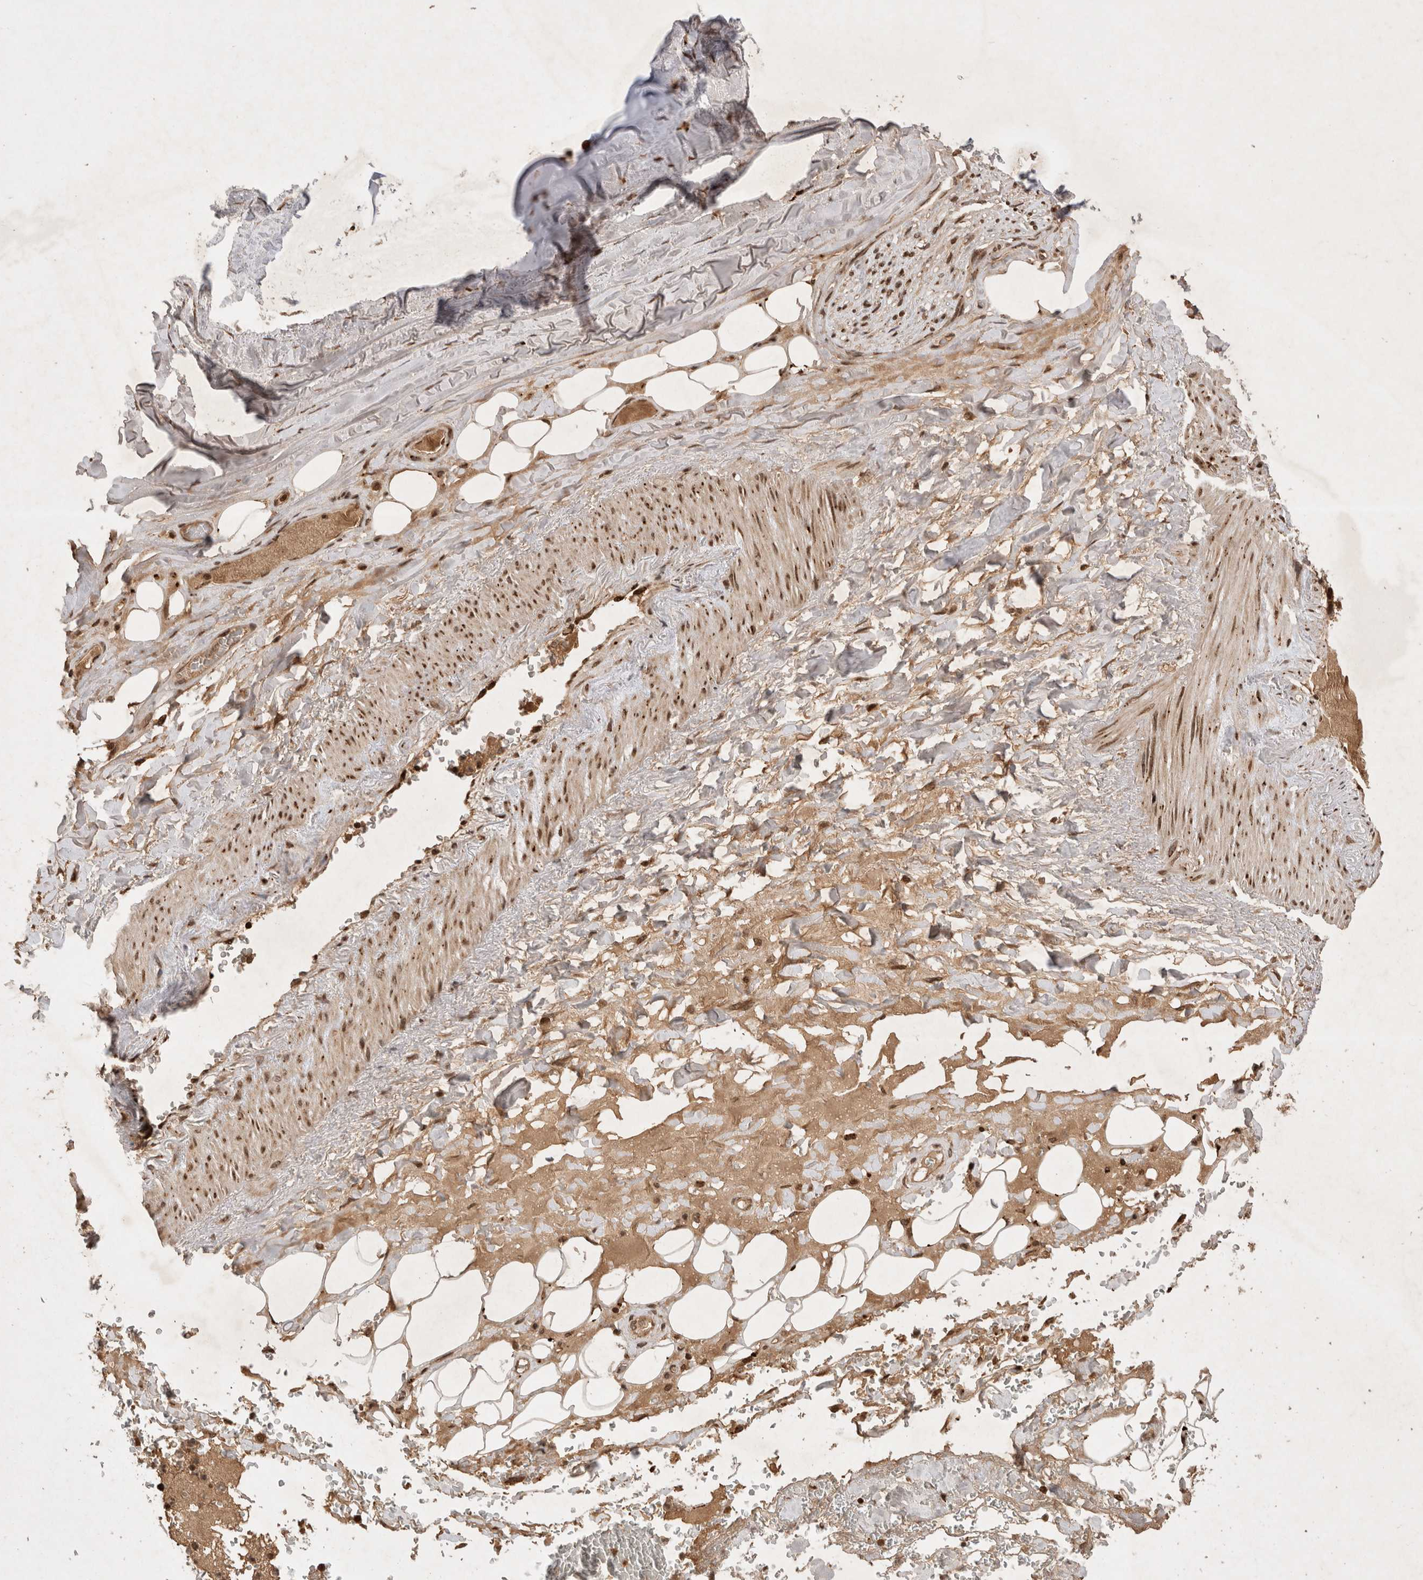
{"staining": {"intensity": "moderate", "quantity": ">75%", "location": "cytoplasmic/membranous,nuclear"}, "tissue": "adipose tissue", "cell_type": "Adipocytes", "image_type": "normal", "snomed": [{"axis": "morphology", "description": "Normal tissue, NOS"}, {"axis": "topography", "description": "Cartilage tissue"}], "caption": "Protein analysis of benign adipose tissue displays moderate cytoplasmic/membranous,nuclear positivity in approximately >75% of adipocytes. (brown staining indicates protein expression, while blue staining denotes nuclei).", "gene": "FAM221A", "patient": {"sex": "female", "age": 63}}